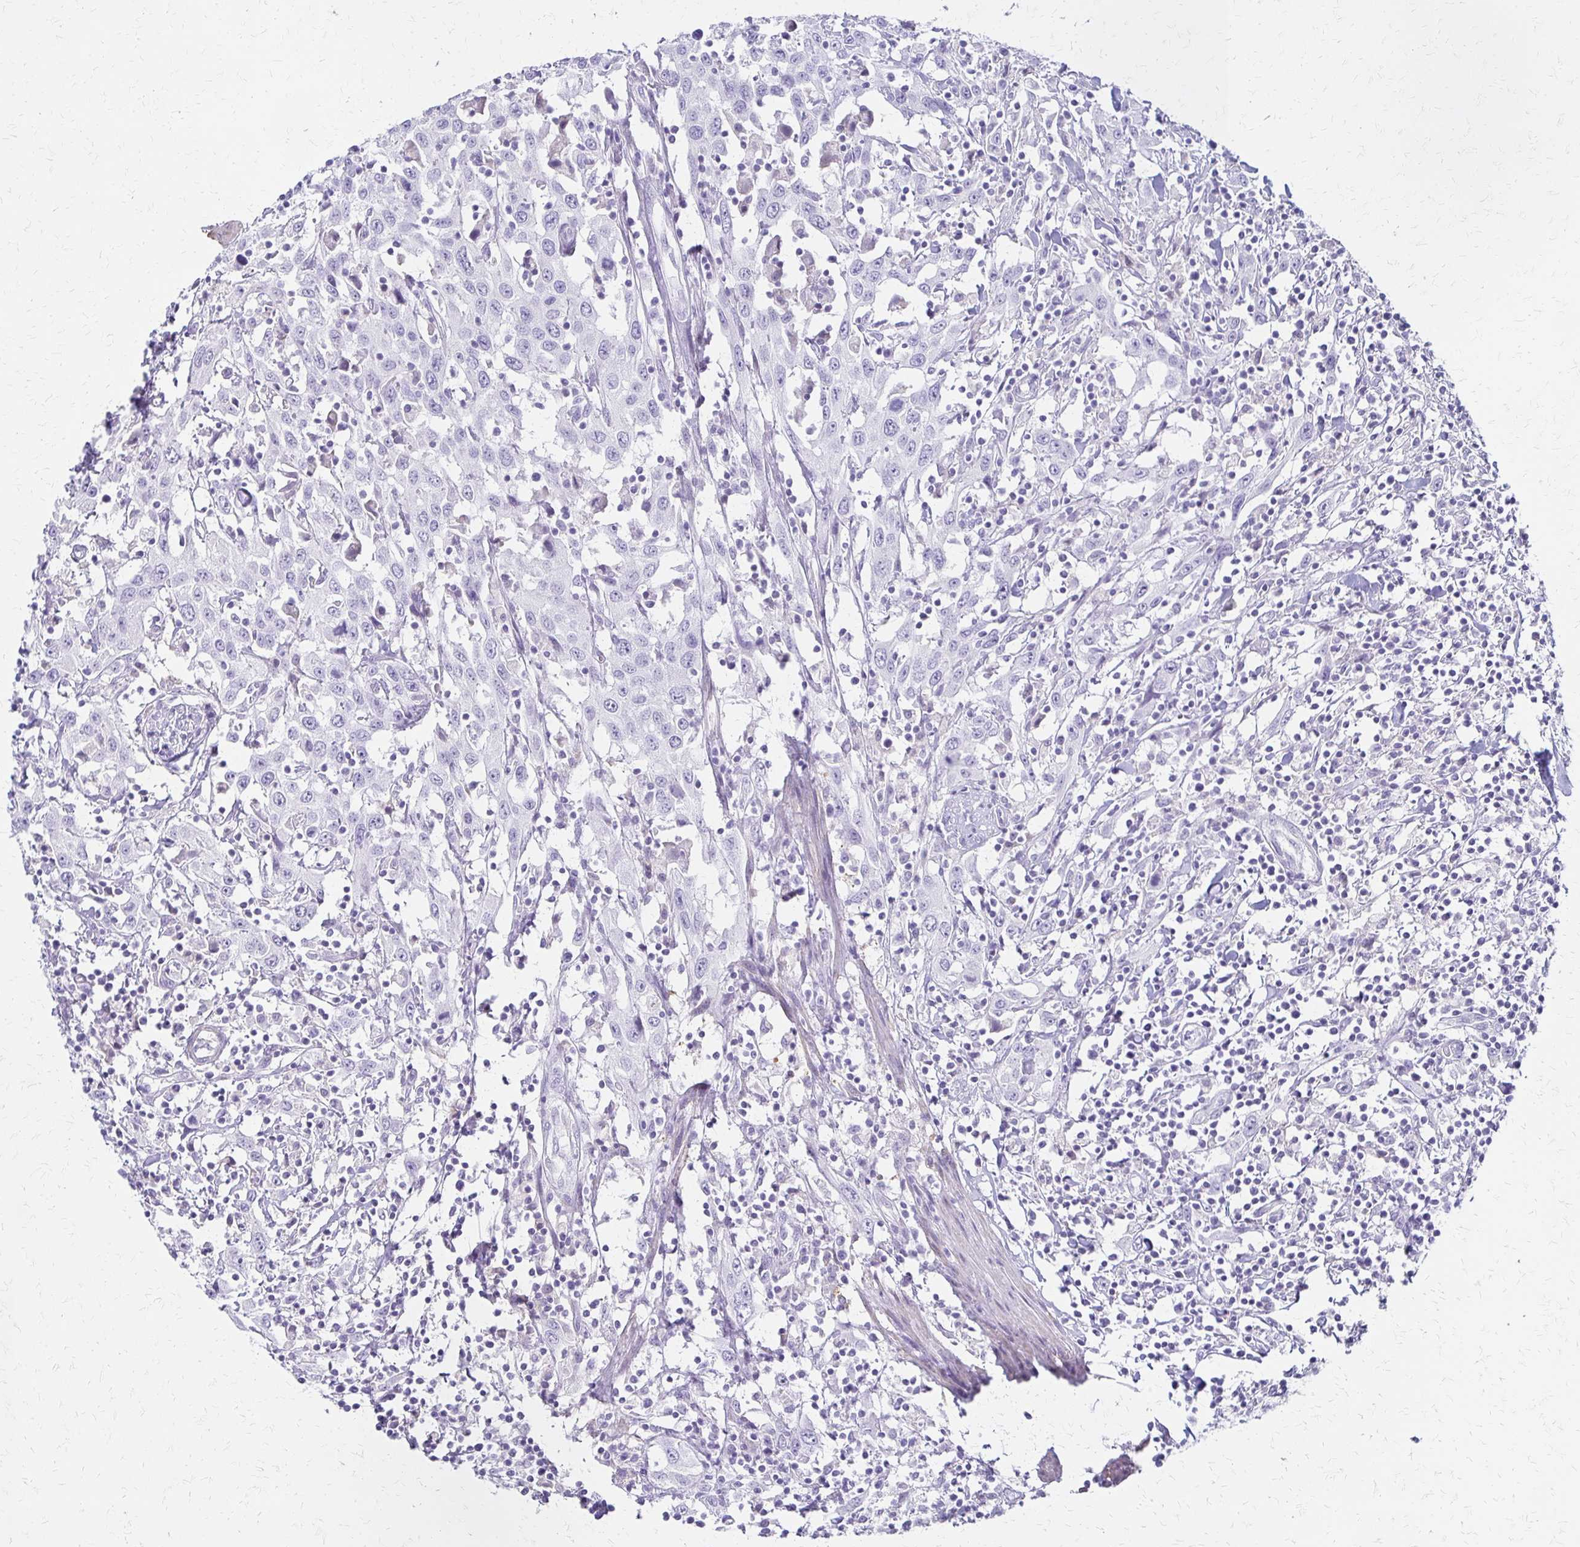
{"staining": {"intensity": "negative", "quantity": "none", "location": "none"}, "tissue": "urothelial cancer", "cell_type": "Tumor cells", "image_type": "cancer", "snomed": [{"axis": "morphology", "description": "Urothelial carcinoma, High grade"}, {"axis": "topography", "description": "Urinary bladder"}], "caption": "There is no significant positivity in tumor cells of urothelial cancer. (DAB immunohistochemistry (IHC), high magnification).", "gene": "IVL", "patient": {"sex": "male", "age": 61}}